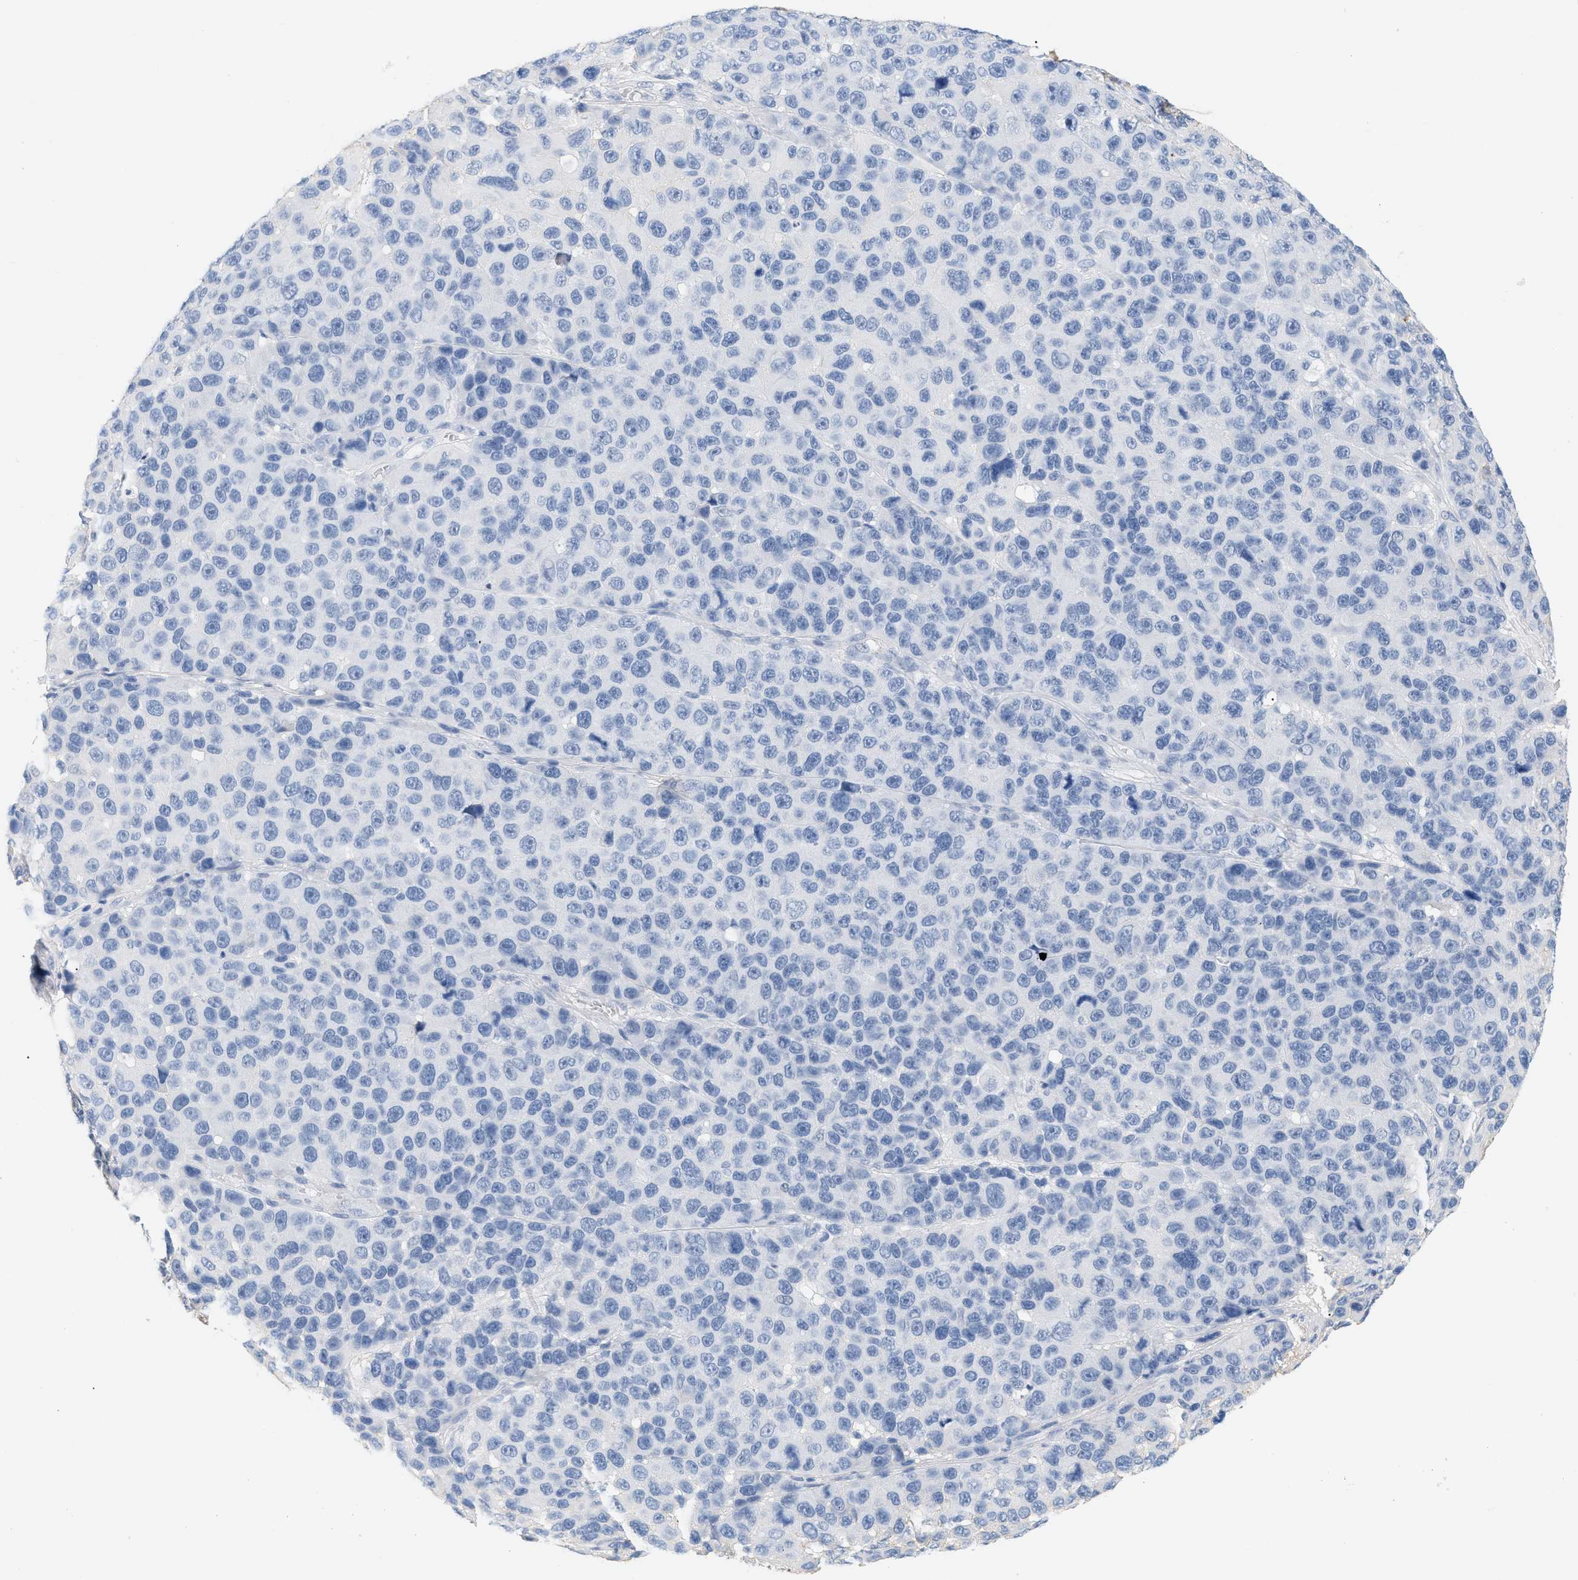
{"staining": {"intensity": "negative", "quantity": "none", "location": "none"}, "tissue": "melanoma", "cell_type": "Tumor cells", "image_type": "cancer", "snomed": [{"axis": "morphology", "description": "Malignant melanoma, NOS"}, {"axis": "topography", "description": "Skin"}], "caption": "An IHC histopathology image of malignant melanoma is shown. There is no staining in tumor cells of malignant melanoma.", "gene": "CFH", "patient": {"sex": "male", "age": 53}}